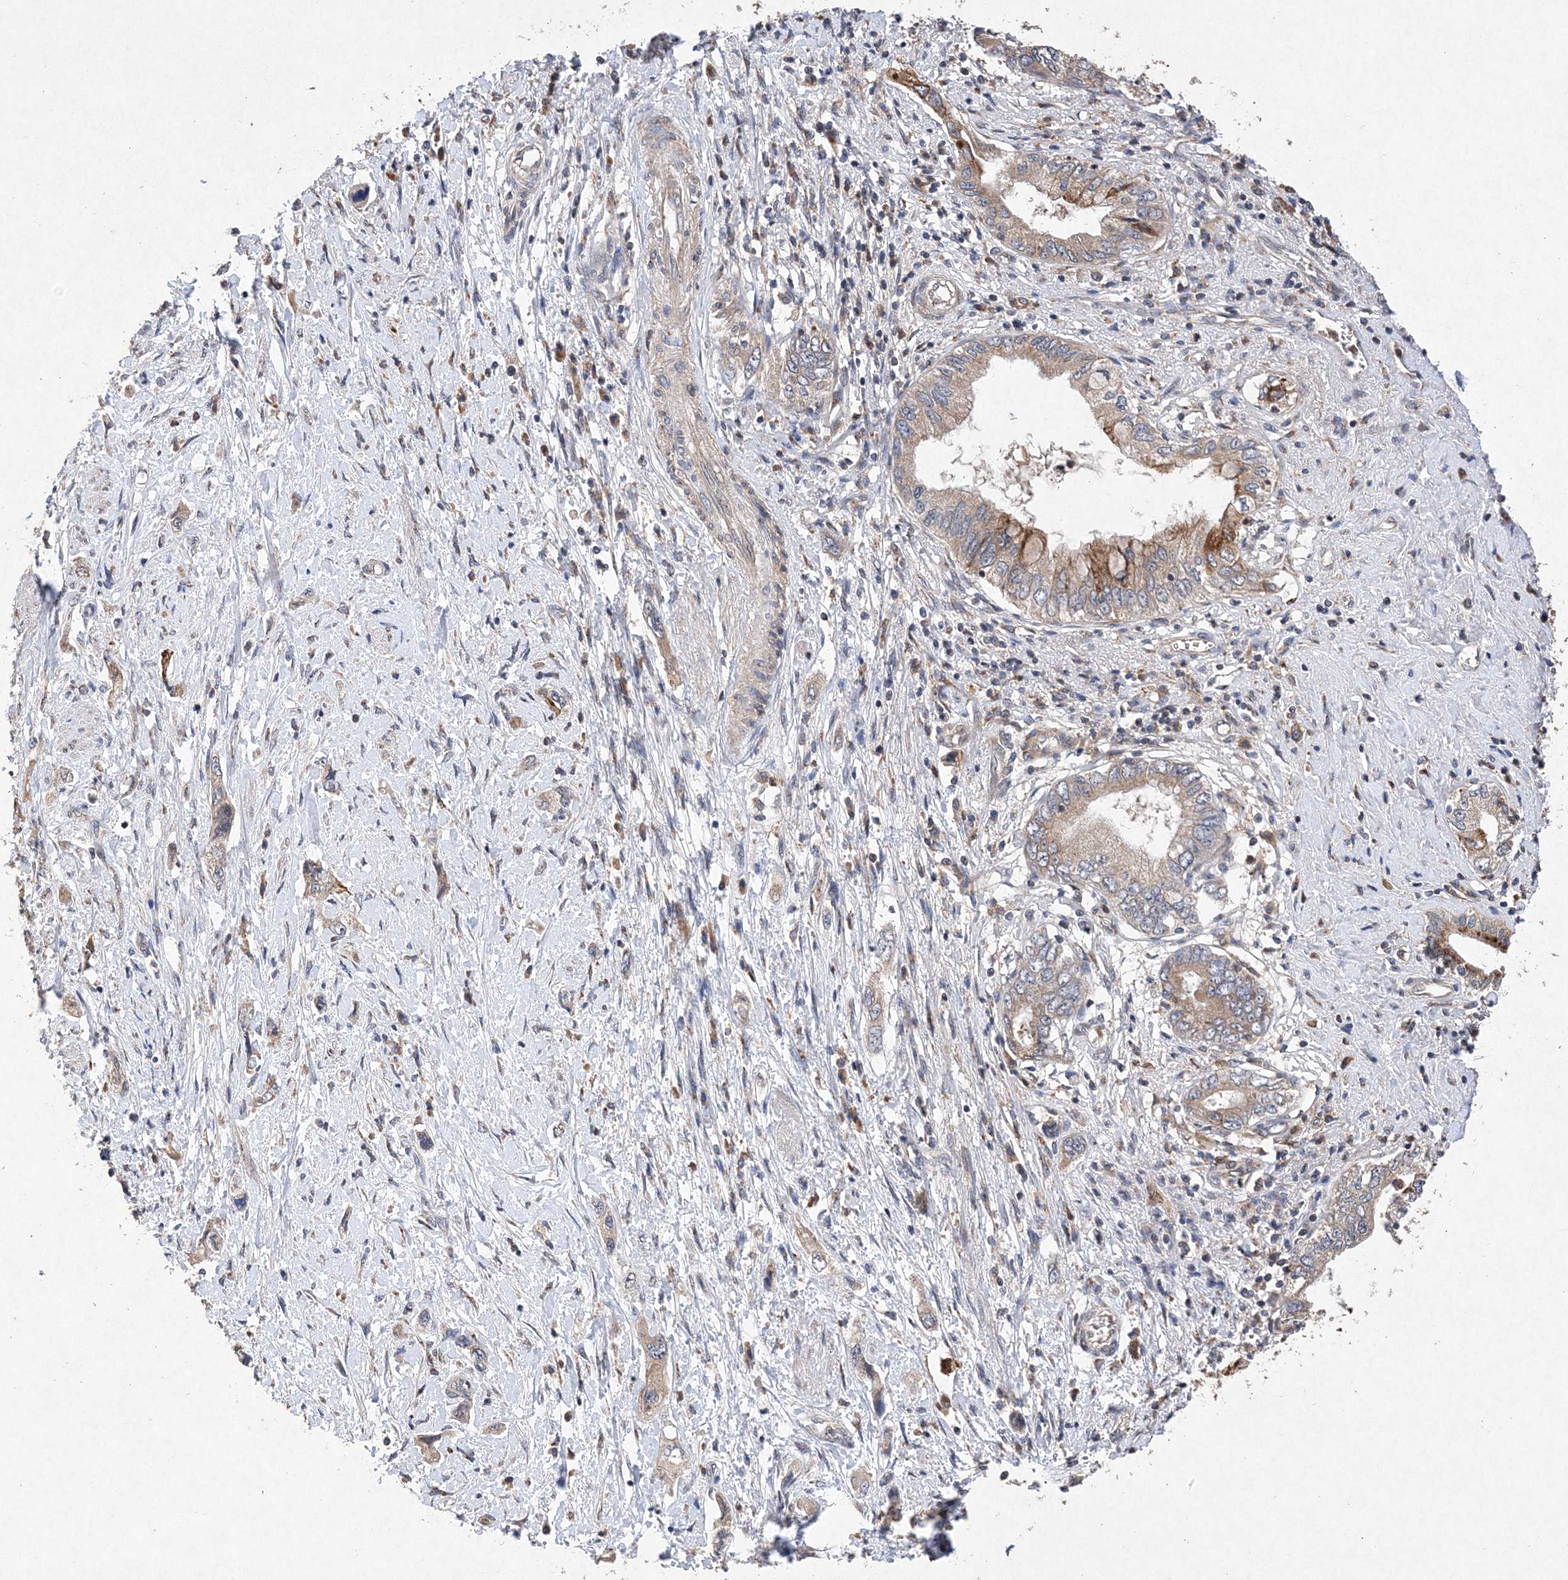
{"staining": {"intensity": "moderate", "quantity": "25%-75%", "location": "cytoplasmic/membranous"}, "tissue": "pancreatic cancer", "cell_type": "Tumor cells", "image_type": "cancer", "snomed": [{"axis": "morphology", "description": "Adenocarcinoma, NOS"}, {"axis": "topography", "description": "Pancreas"}], "caption": "Immunohistochemical staining of pancreatic cancer displays moderate cytoplasmic/membranous protein staining in approximately 25%-75% of tumor cells.", "gene": "PROSER1", "patient": {"sex": "female", "age": 73}}